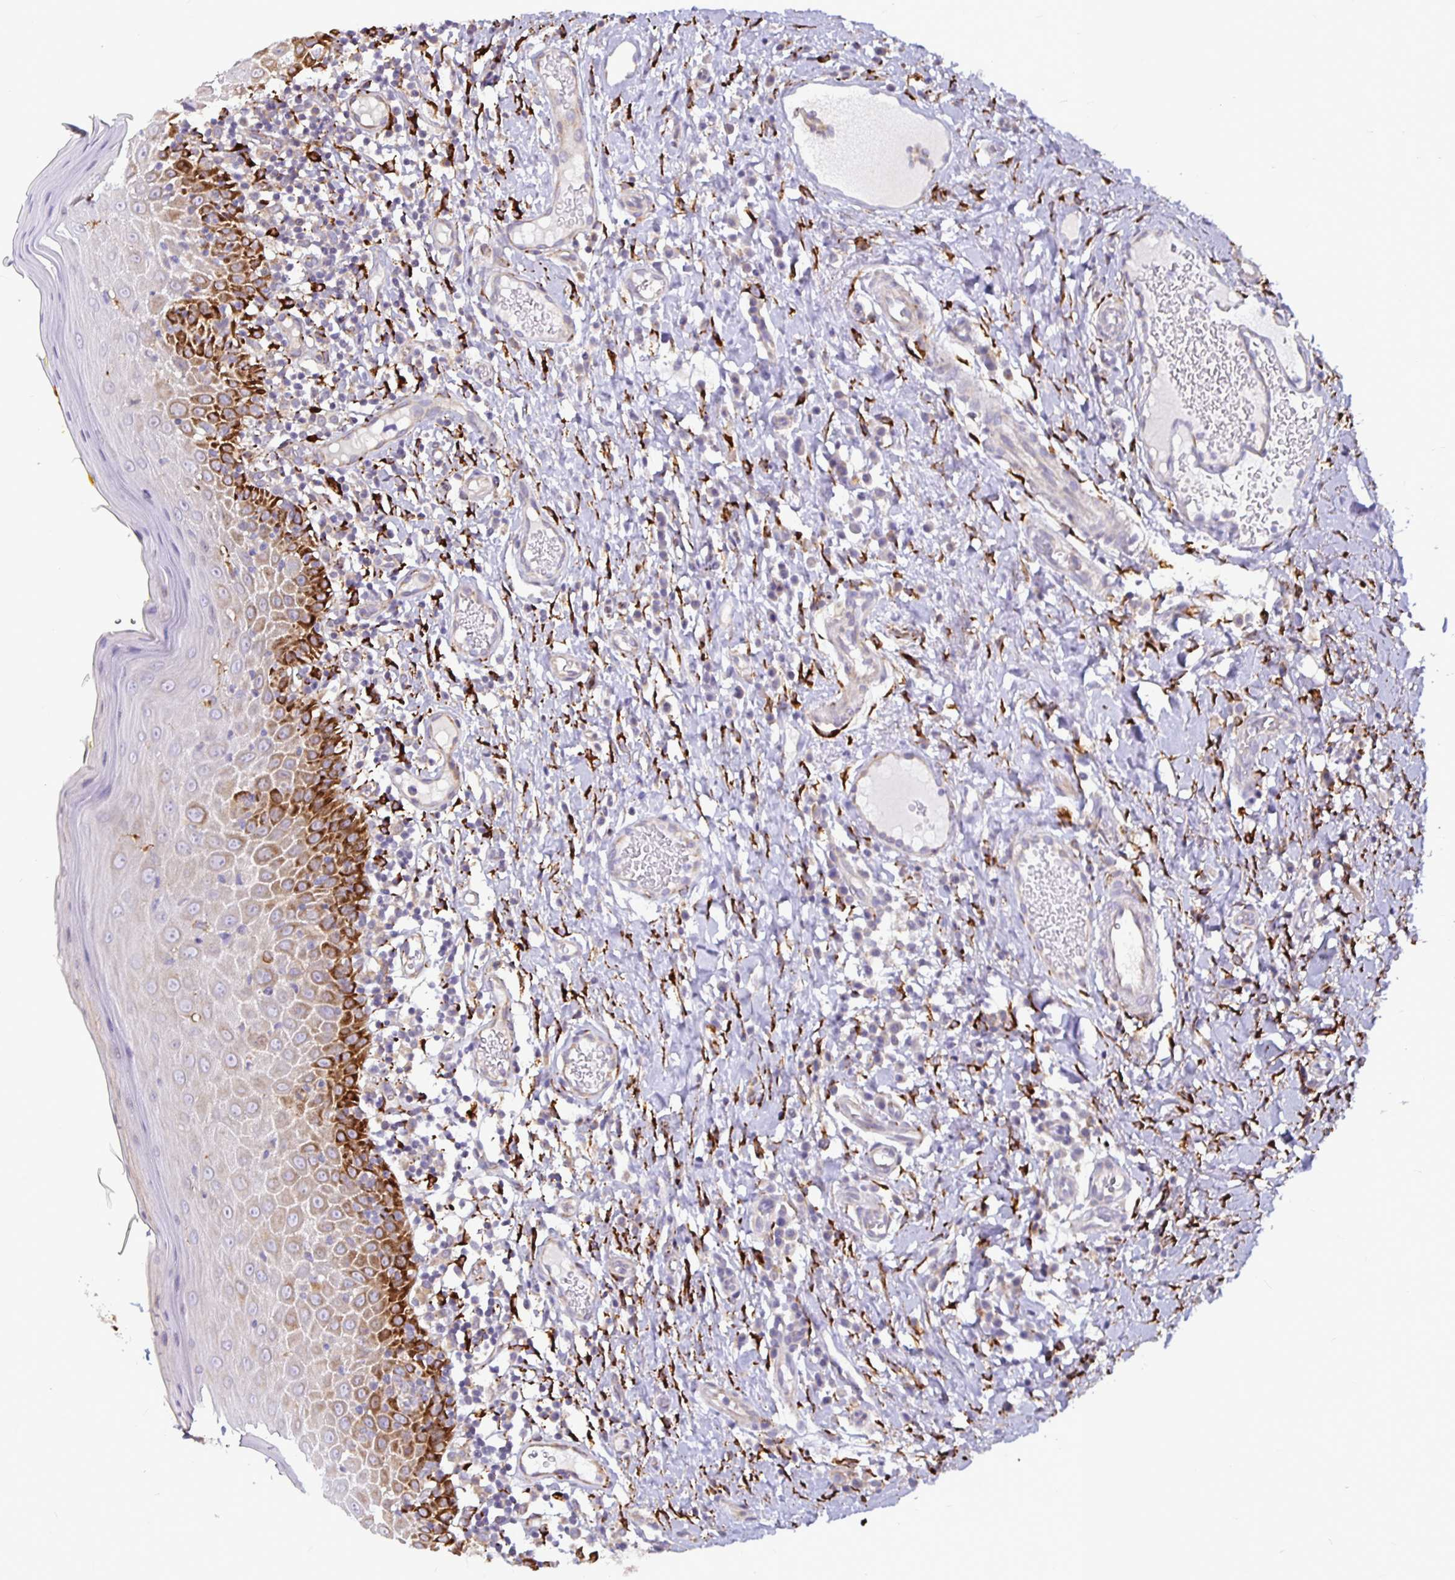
{"staining": {"intensity": "strong", "quantity": "<25%", "location": "cytoplasmic/membranous"}, "tissue": "oral mucosa", "cell_type": "Squamous epithelial cells", "image_type": "normal", "snomed": [{"axis": "morphology", "description": "Normal tissue, NOS"}, {"axis": "topography", "description": "Oral tissue"}, {"axis": "topography", "description": "Tounge, NOS"}], "caption": "A brown stain shows strong cytoplasmic/membranous expression of a protein in squamous epithelial cells of unremarkable oral mucosa. (brown staining indicates protein expression, while blue staining denotes nuclei).", "gene": "P4HA2", "patient": {"sex": "female", "age": 58}}